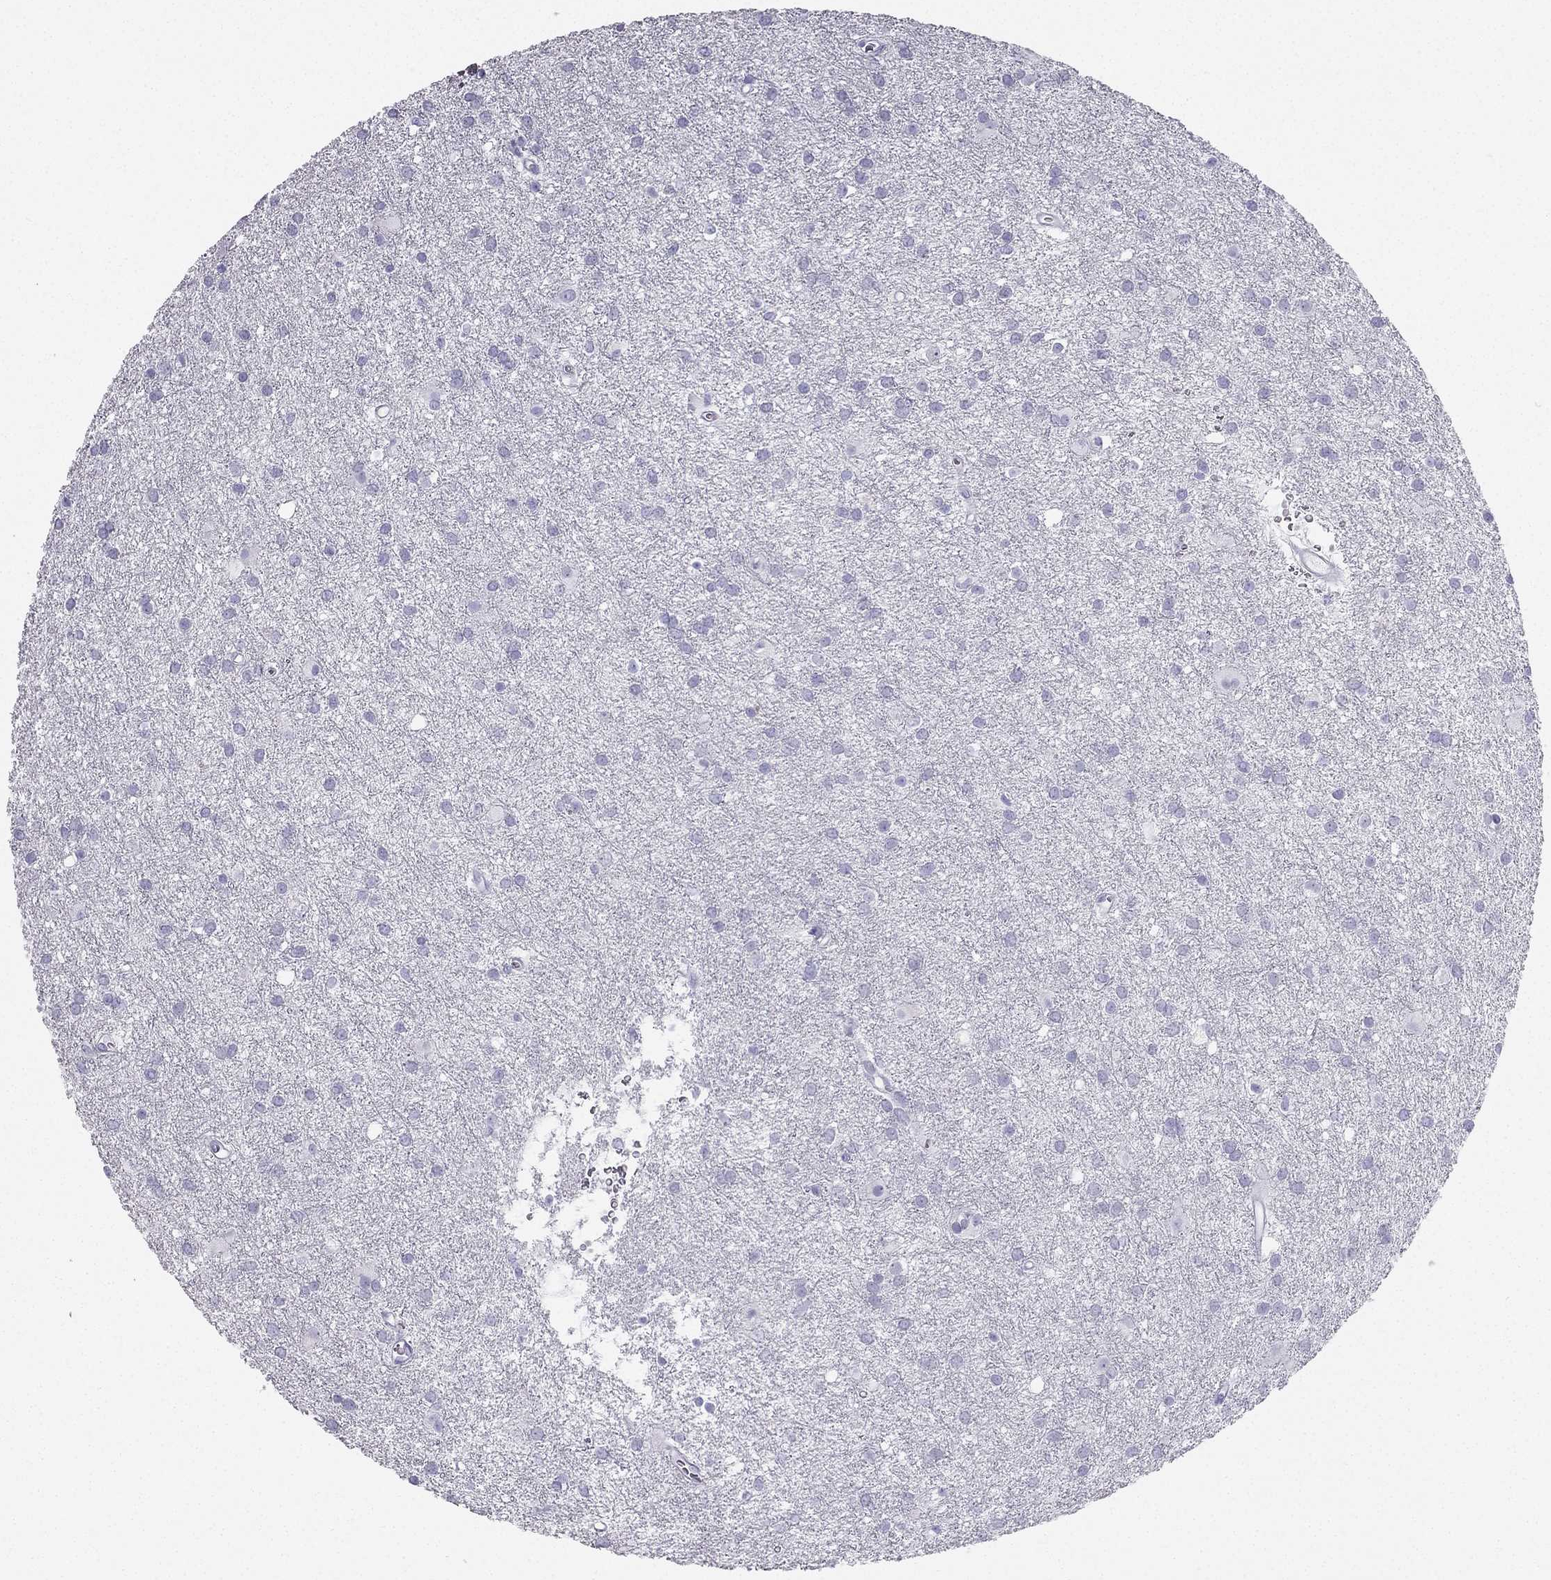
{"staining": {"intensity": "negative", "quantity": "none", "location": "none"}, "tissue": "glioma", "cell_type": "Tumor cells", "image_type": "cancer", "snomed": [{"axis": "morphology", "description": "Glioma, malignant, Low grade"}, {"axis": "topography", "description": "Brain"}], "caption": "There is no significant positivity in tumor cells of malignant low-grade glioma.", "gene": "TFF3", "patient": {"sex": "male", "age": 58}}